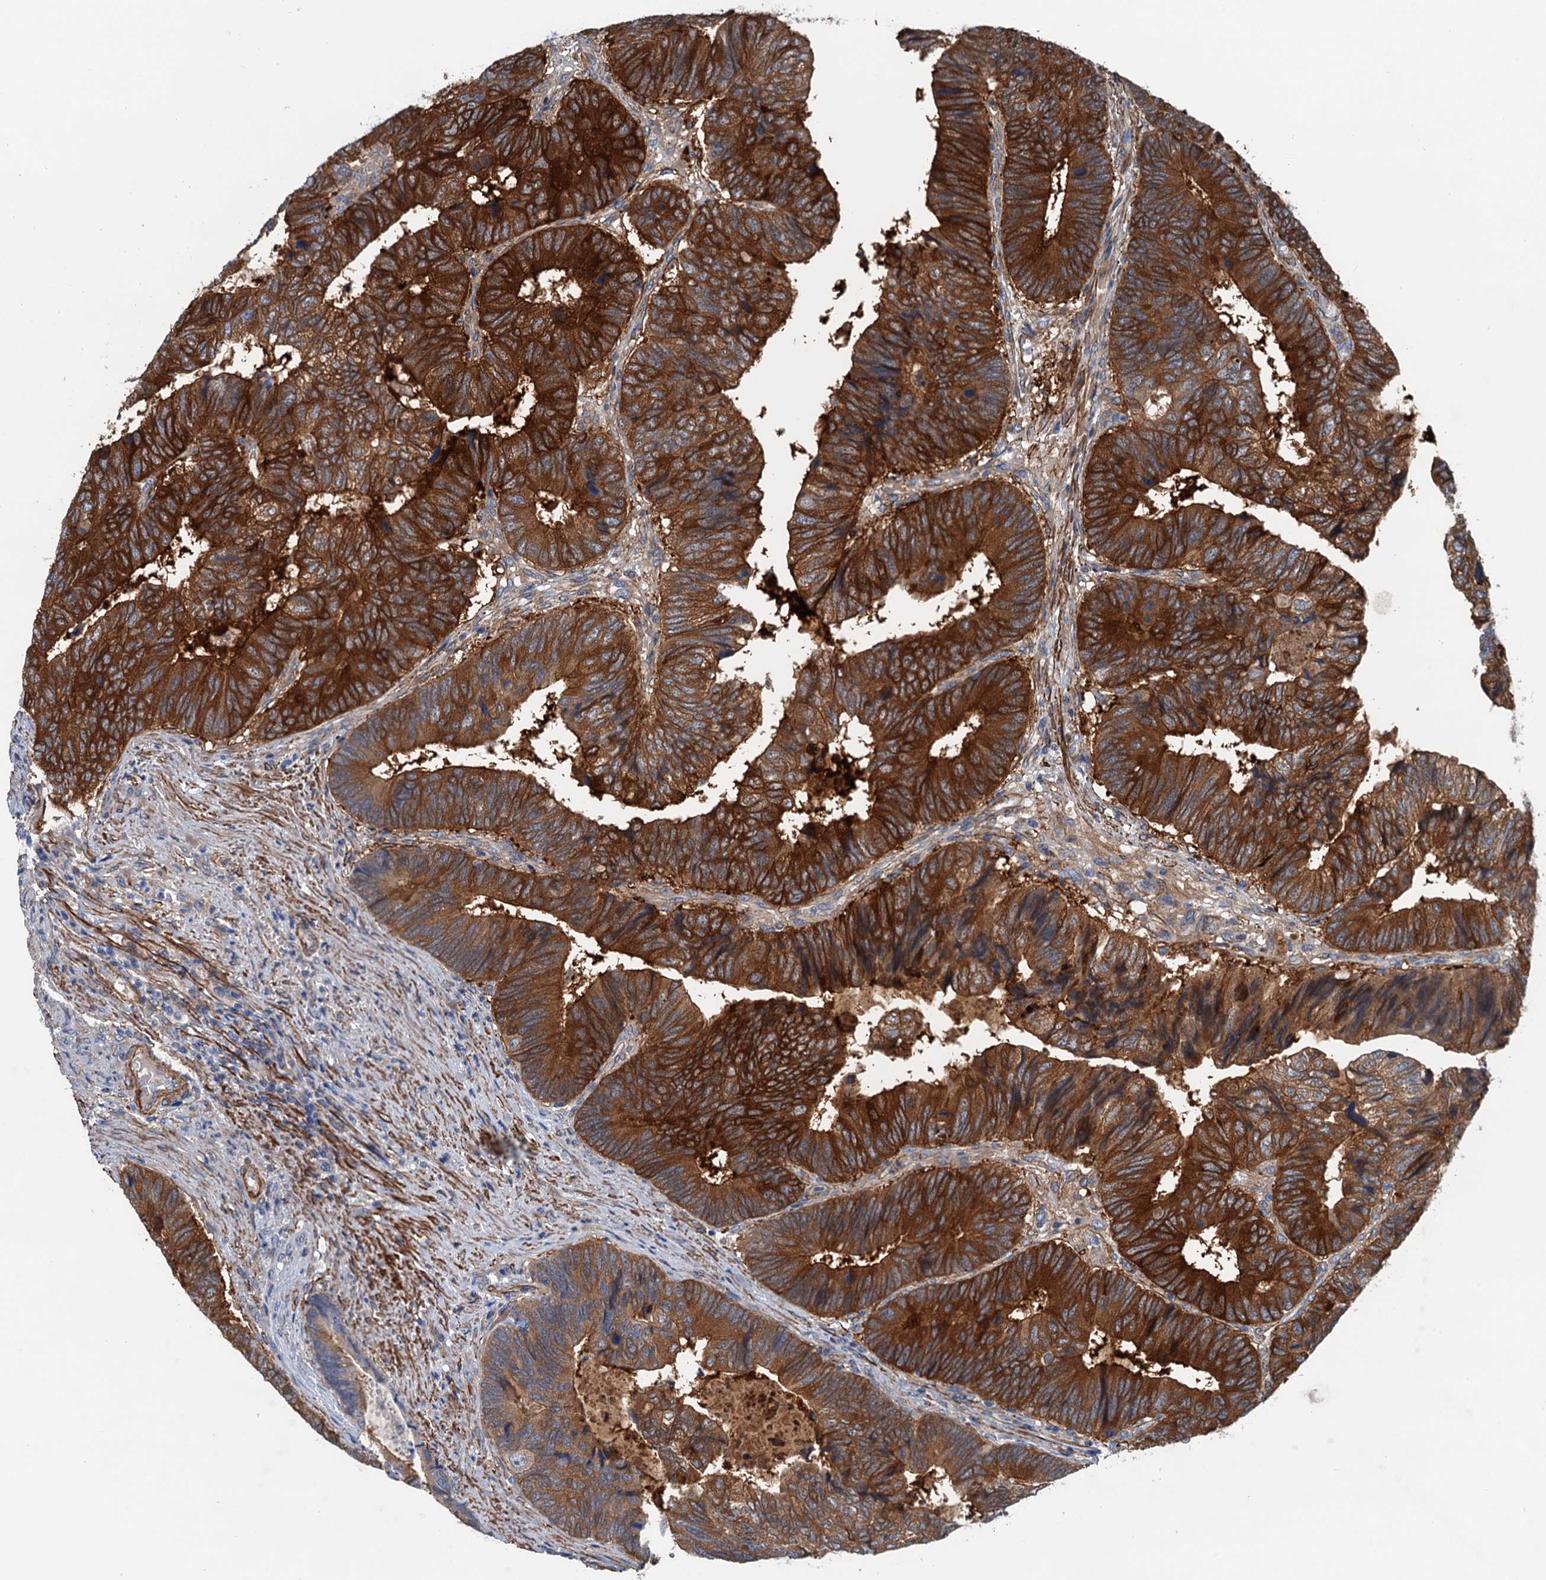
{"staining": {"intensity": "strong", "quantity": ">75%", "location": "cytoplasmic/membranous"}, "tissue": "colorectal cancer", "cell_type": "Tumor cells", "image_type": "cancer", "snomed": [{"axis": "morphology", "description": "Adenocarcinoma, NOS"}, {"axis": "topography", "description": "Colon"}], "caption": "The photomicrograph displays a brown stain indicating the presence of a protein in the cytoplasmic/membranous of tumor cells in colorectal adenocarcinoma.", "gene": "CSTPP1", "patient": {"sex": "female", "age": 67}}